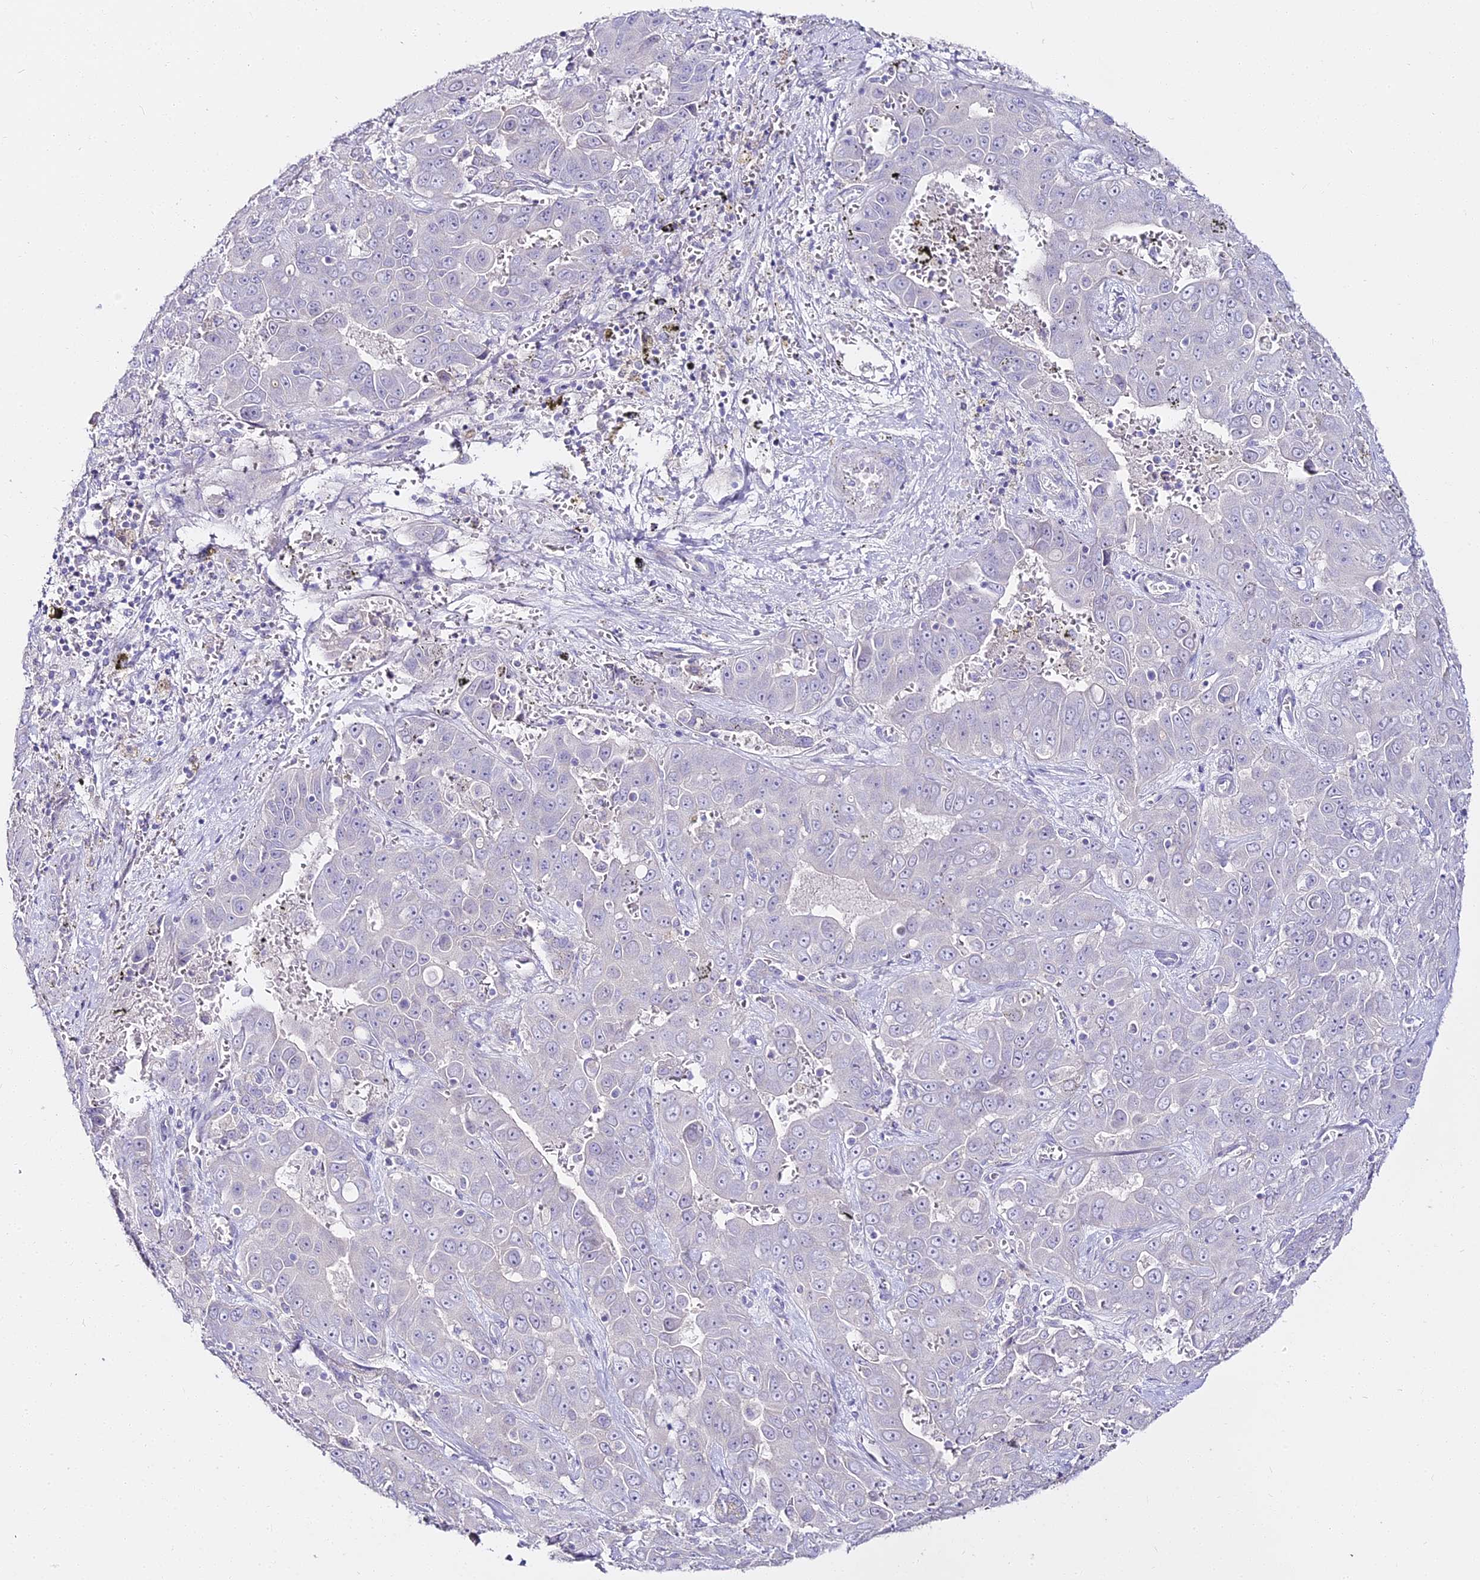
{"staining": {"intensity": "negative", "quantity": "none", "location": "none"}, "tissue": "liver cancer", "cell_type": "Tumor cells", "image_type": "cancer", "snomed": [{"axis": "morphology", "description": "Cholangiocarcinoma"}, {"axis": "topography", "description": "Liver"}], "caption": "This is a image of IHC staining of liver cancer, which shows no staining in tumor cells.", "gene": "ALPG", "patient": {"sex": "female", "age": 52}}